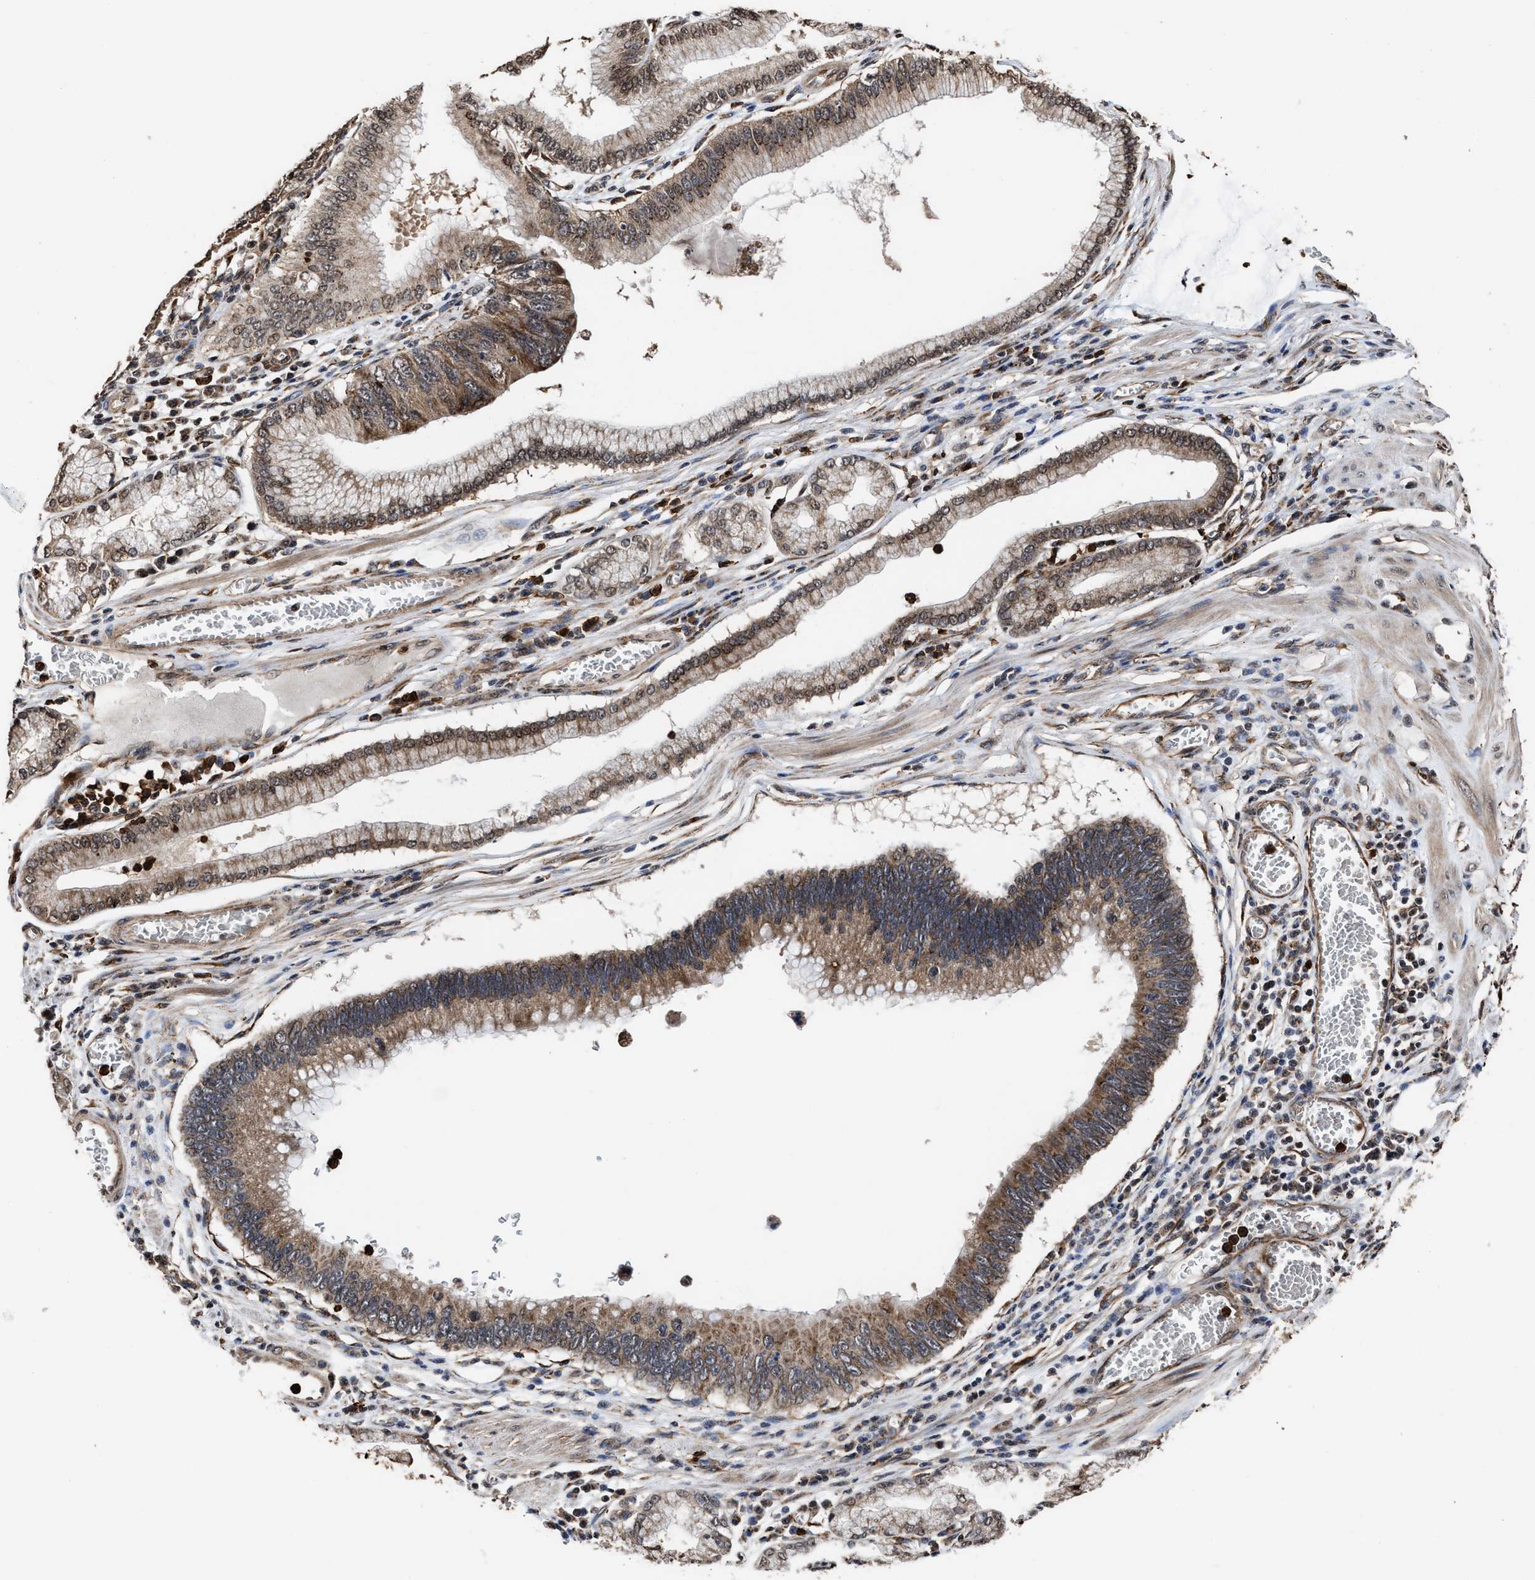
{"staining": {"intensity": "moderate", "quantity": ">75%", "location": "cytoplasmic/membranous,nuclear"}, "tissue": "stomach cancer", "cell_type": "Tumor cells", "image_type": "cancer", "snomed": [{"axis": "morphology", "description": "Adenocarcinoma, NOS"}, {"axis": "topography", "description": "Stomach"}], "caption": "Tumor cells display medium levels of moderate cytoplasmic/membranous and nuclear staining in approximately >75% of cells in human stomach adenocarcinoma.", "gene": "SEPTIN2", "patient": {"sex": "male", "age": 59}}